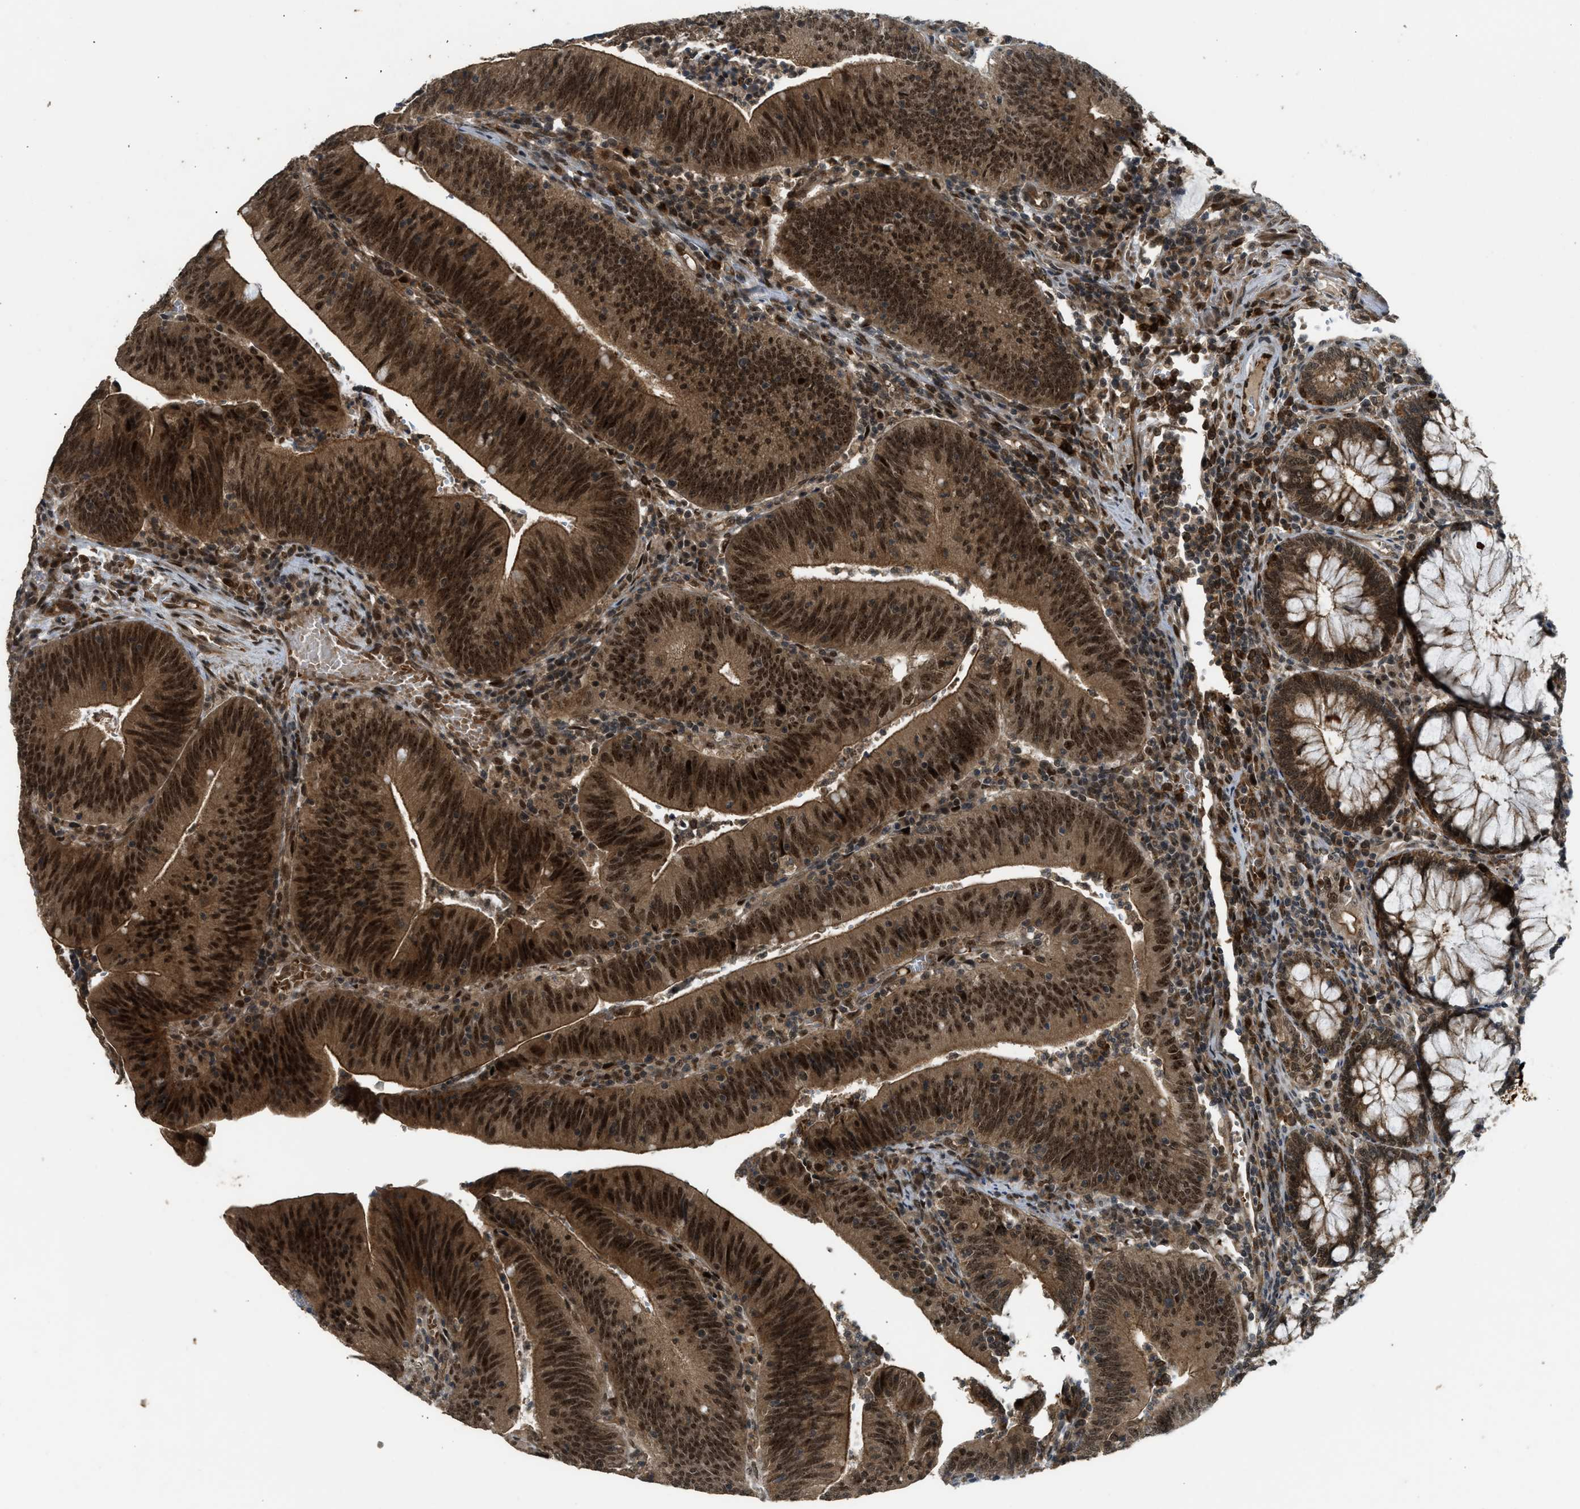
{"staining": {"intensity": "strong", "quantity": ">75%", "location": "cytoplasmic/membranous,nuclear"}, "tissue": "colorectal cancer", "cell_type": "Tumor cells", "image_type": "cancer", "snomed": [{"axis": "morphology", "description": "Normal tissue, NOS"}, {"axis": "morphology", "description": "Adenocarcinoma, NOS"}, {"axis": "topography", "description": "Rectum"}], "caption": "Colorectal adenocarcinoma stained with a brown dye shows strong cytoplasmic/membranous and nuclear positive positivity in about >75% of tumor cells.", "gene": "GET1", "patient": {"sex": "female", "age": 66}}